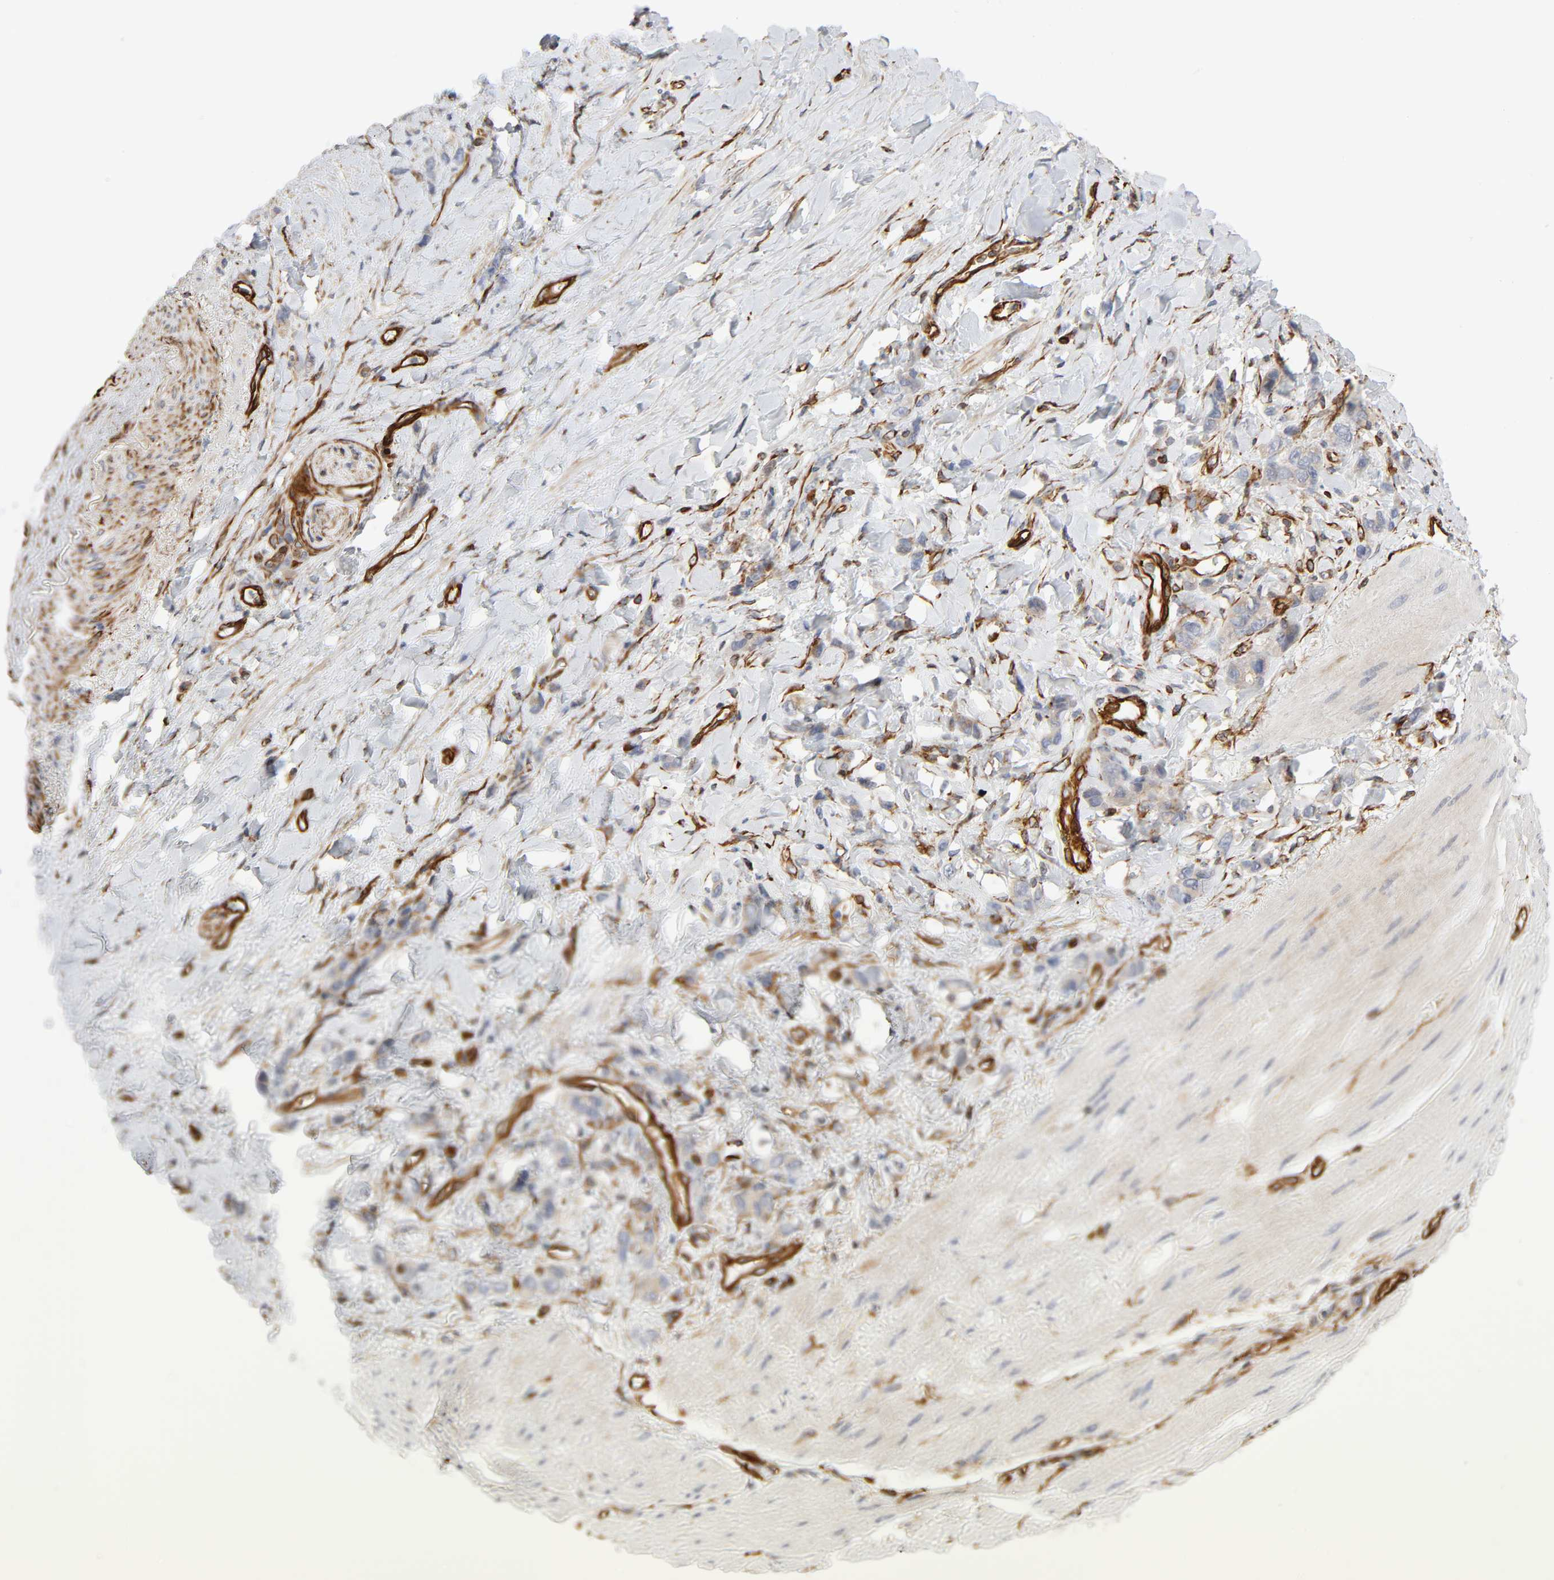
{"staining": {"intensity": "moderate", "quantity": ">75%", "location": "cytoplasmic/membranous"}, "tissue": "stomach cancer", "cell_type": "Tumor cells", "image_type": "cancer", "snomed": [{"axis": "morphology", "description": "Normal tissue, NOS"}, {"axis": "morphology", "description": "Adenocarcinoma, NOS"}, {"axis": "topography", "description": "Stomach"}], "caption": "Immunohistochemistry of stomach adenocarcinoma exhibits medium levels of moderate cytoplasmic/membranous positivity in about >75% of tumor cells.", "gene": "FAM118A", "patient": {"sex": "male", "age": 82}}